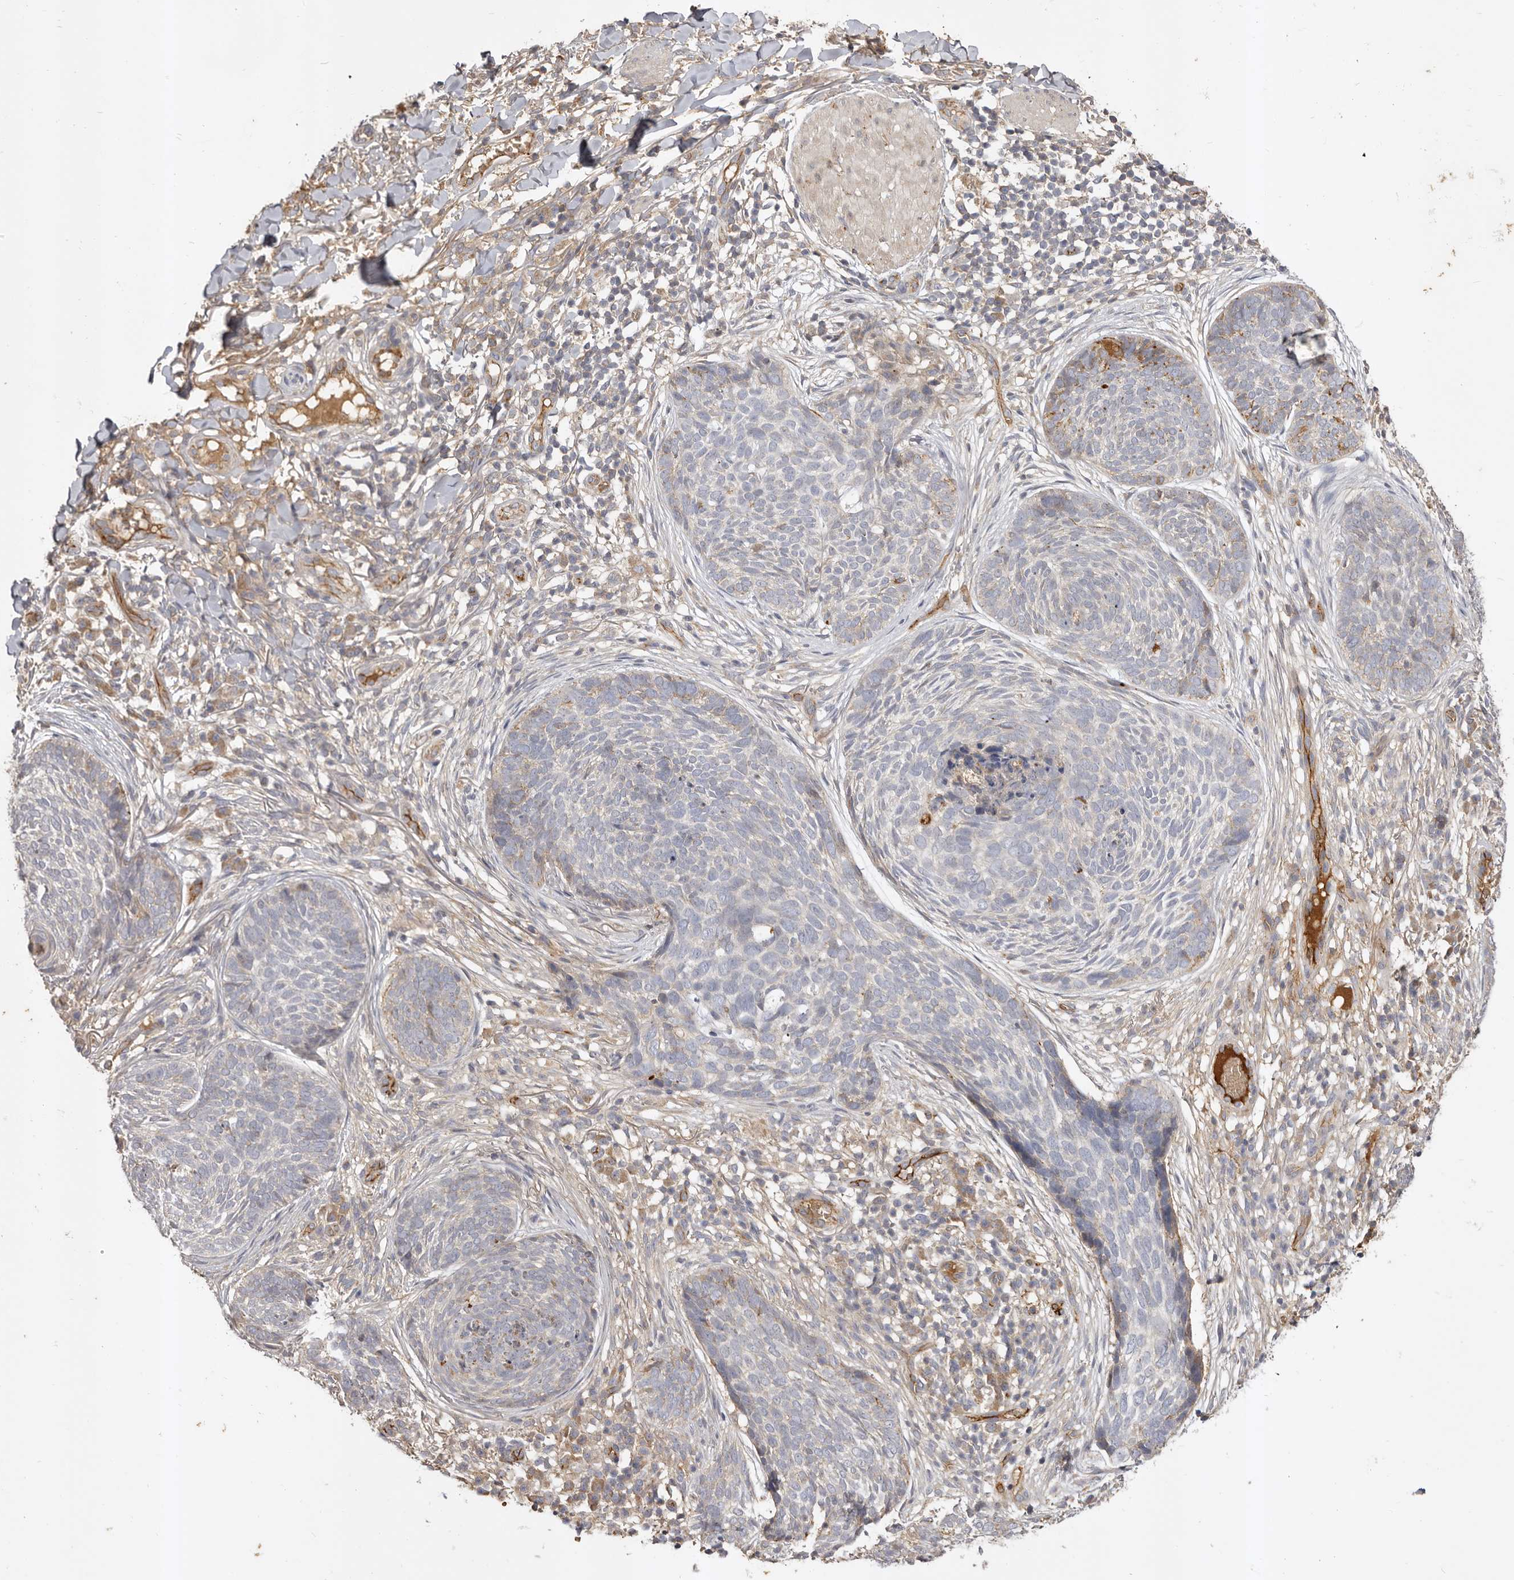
{"staining": {"intensity": "negative", "quantity": "none", "location": "none"}, "tissue": "skin cancer", "cell_type": "Tumor cells", "image_type": "cancer", "snomed": [{"axis": "morphology", "description": "Basal cell carcinoma"}, {"axis": "topography", "description": "Skin"}], "caption": "The micrograph exhibits no significant expression in tumor cells of basal cell carcinoma (skin).", "gene": "ADAMTS9", "patient": {"sex": "female", "age": 64}}